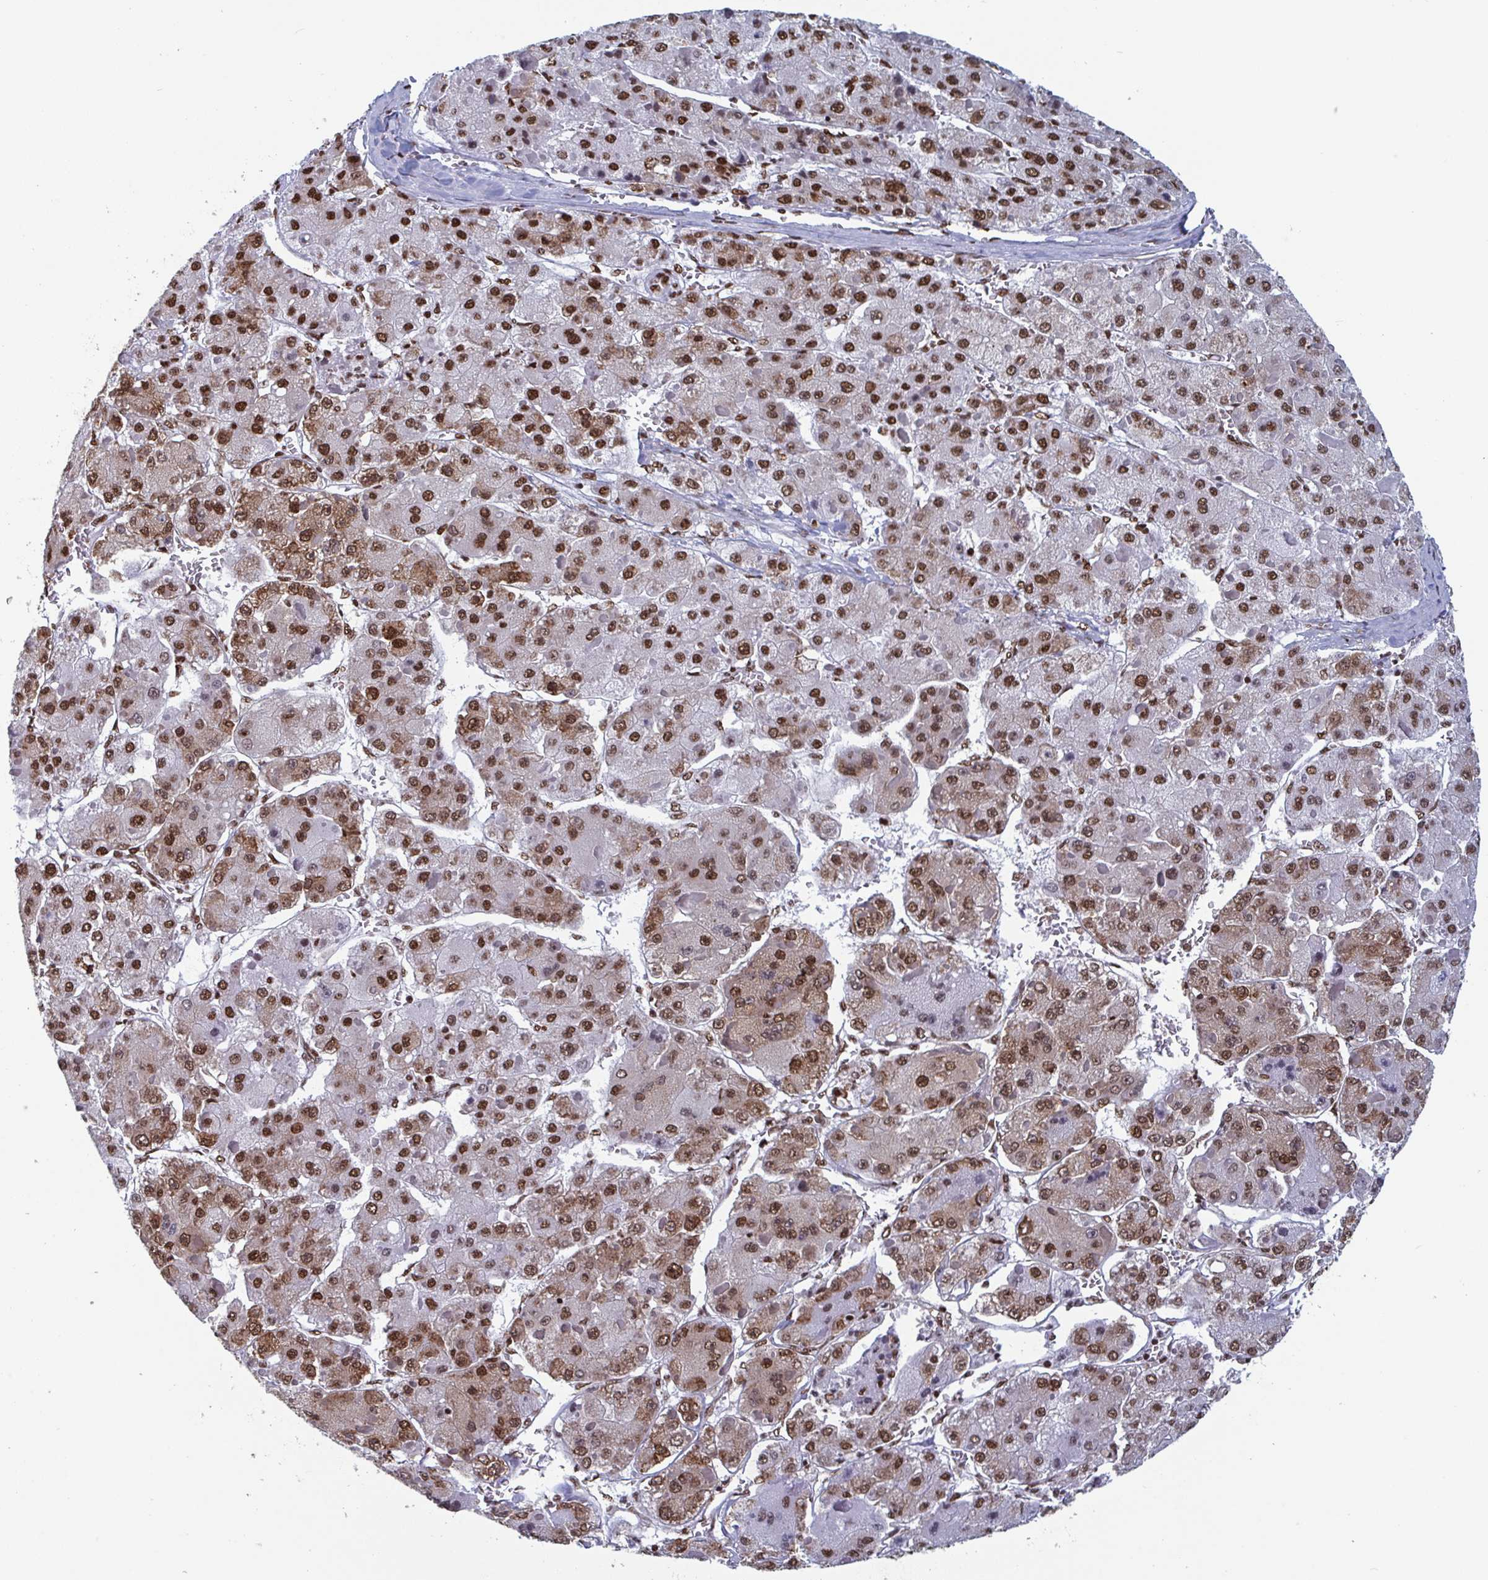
{"staining": {"intensity": "strong", "quantity": ">75%", "location": "cytoplasmic/membranous,nuclear"}, "tissue": "liver cancer", "cell_type": "Tumor cells", "image_type": "cancer", "snomed": [{"axis": "morphology", "description": "Carcinoma, Hepatocellular, NOS"}, {"axis": "topography", "description": "Liver"}], "caption": "Tumor cells display strong cytoplasmic/membranous and nuclear expression in approximately >75% of cells in liver hepatocellular carcinoma. The protein is shown in brown color, while the nuclei are stained blue.", "gene": "GAR1", "patient": {"sex": "female", "age": 73}}